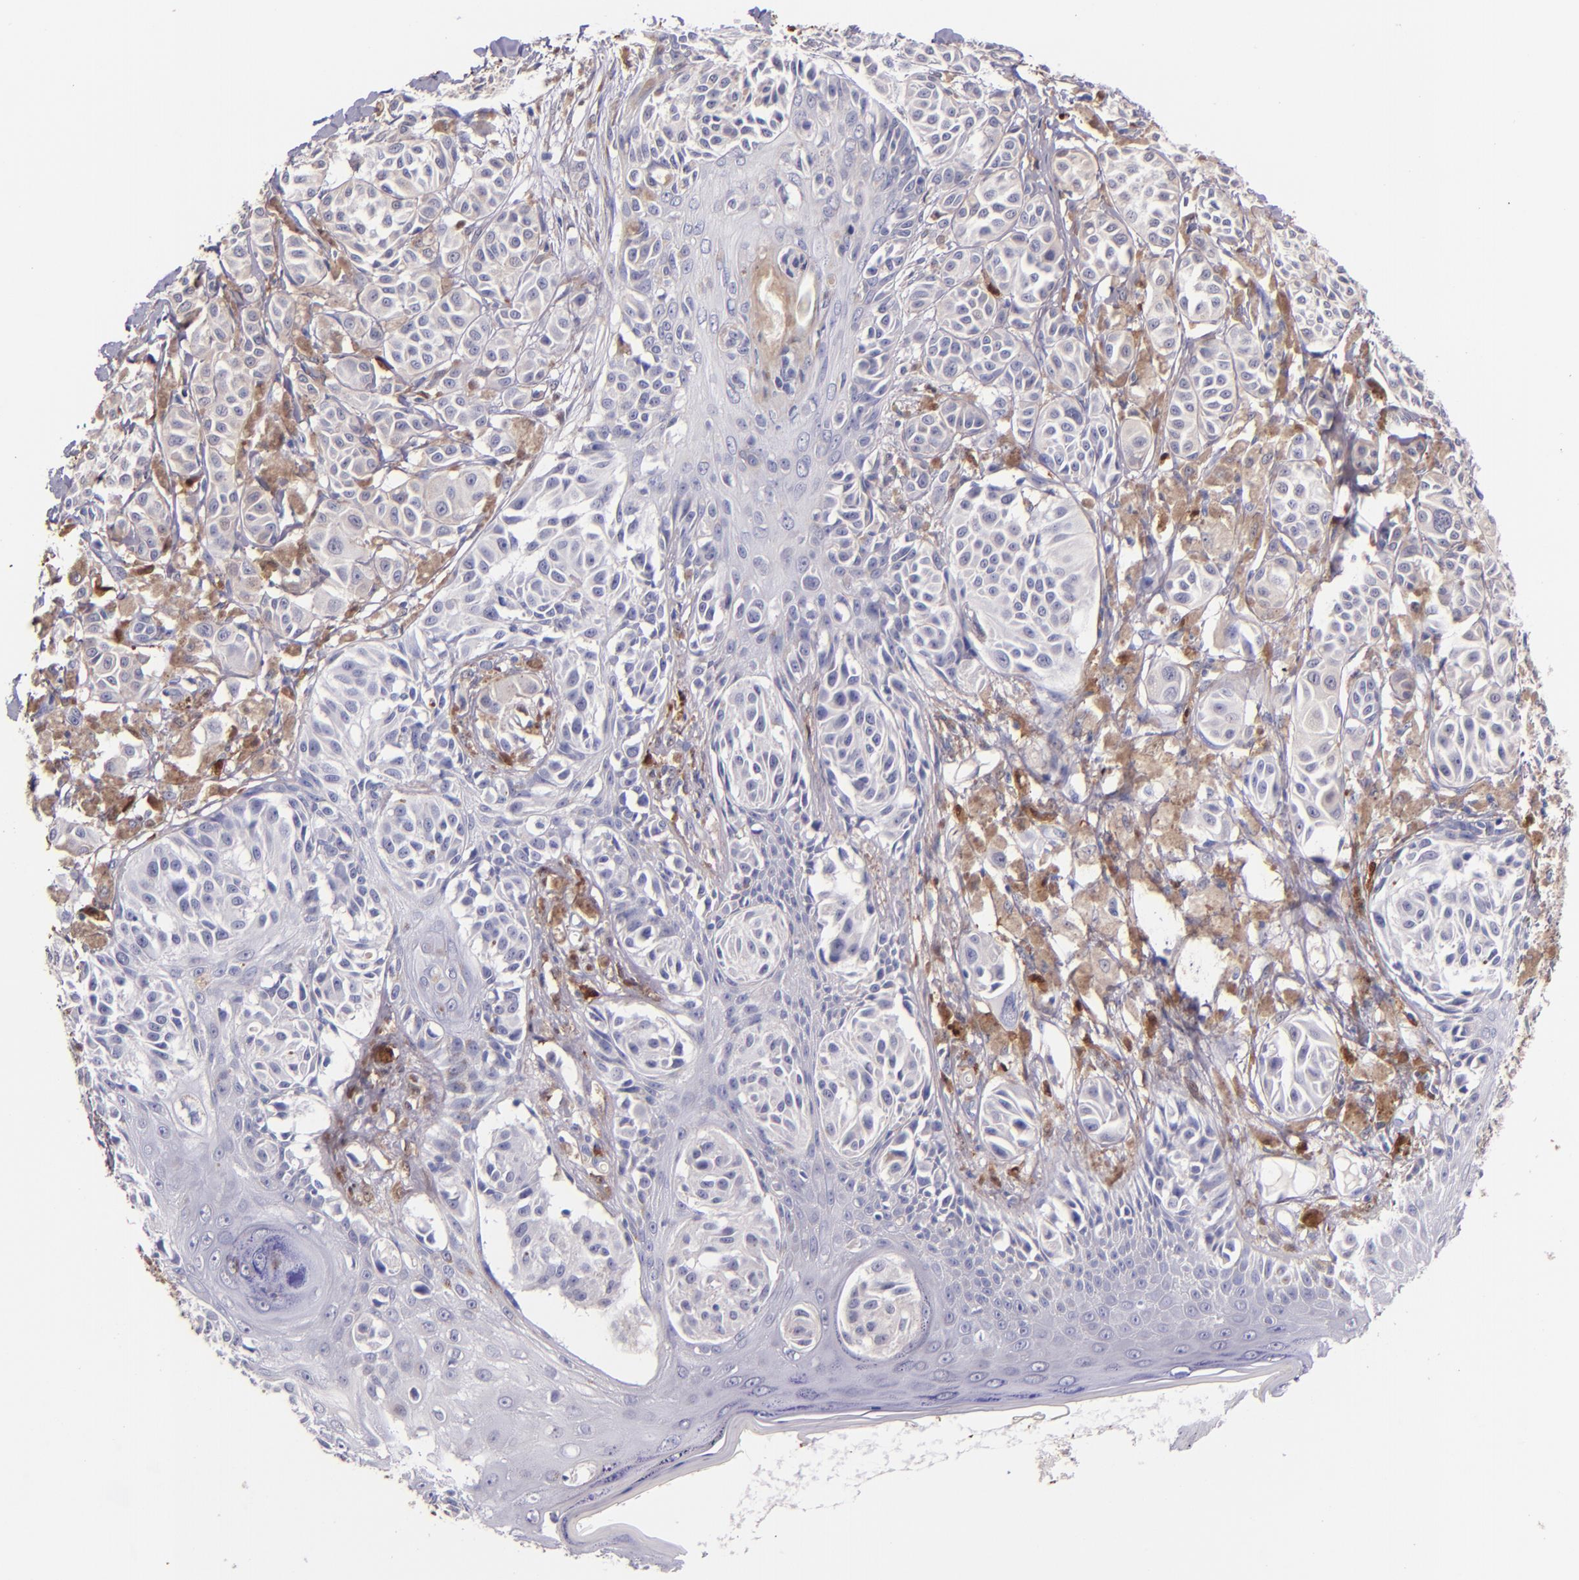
{"staining": {"intensity": "negative", "quantity": "none", "location": "none"}, "tissue": "melanoma", "cell_type": "Tumor cells", "image_type": "cancer", "snomed": [{"axis": "morphology", "description": "Malignant melanoma, NOS"}, {"axis": "topography", "description": "Skin"}], "caption": "High magnification brightfield microscopy of malignant melanoma stained with DAB (brown) and counterstained with hematoxylin (blue): tumor cells show no significant expression. Nuclei are stained in blue.", "gene": "F13A1", "patient": {"sex": "male", "age": 76}}